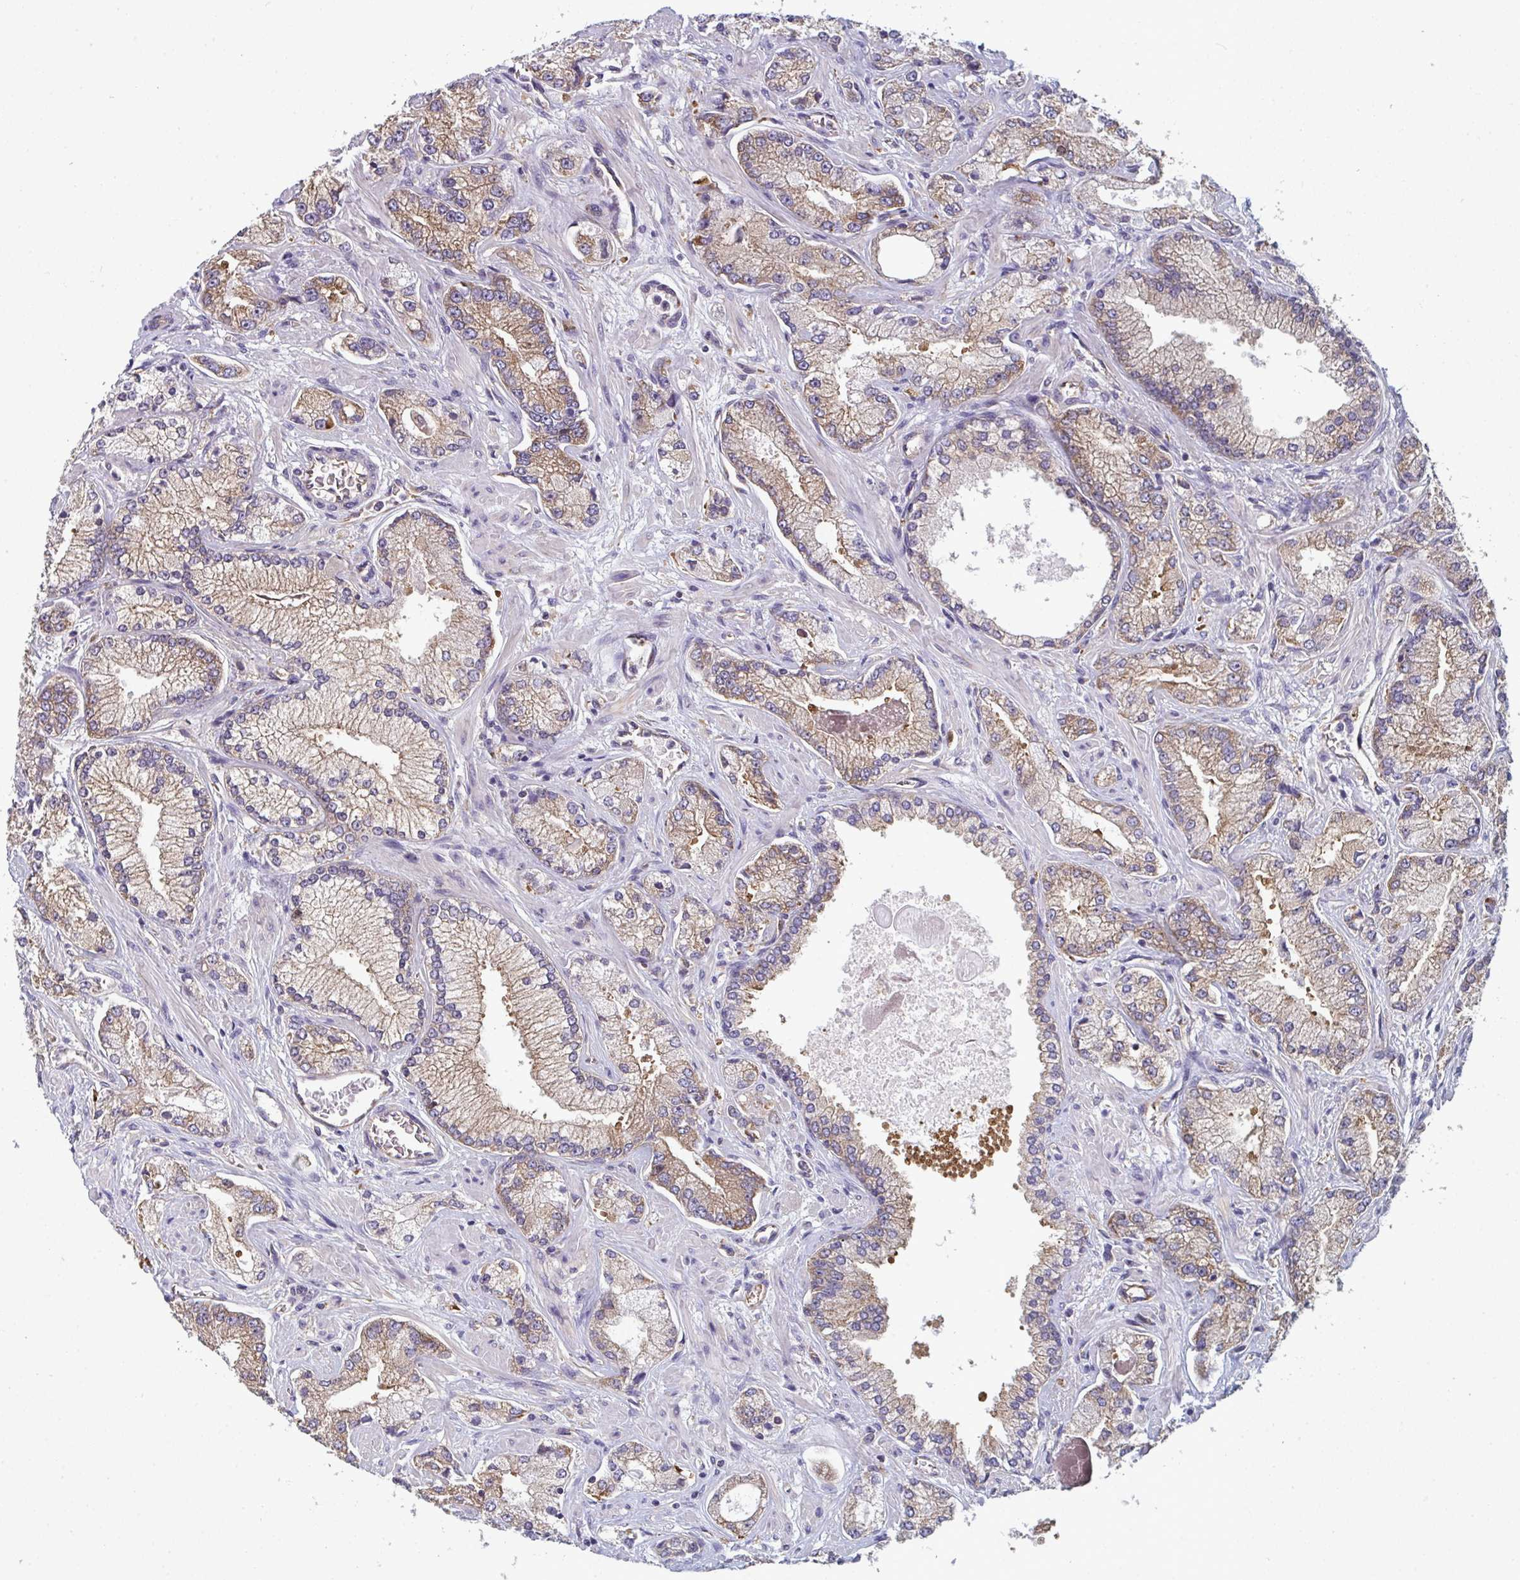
{"staining": {"intensity": "weak", "quantity": ">75%", "location": "cytoplasmic/membranous"}, "tissue": "prostate cancer", "cell_type": "Tumor cells", "image_type": "cancer", "snomed": [{"axis": "morphology", "description": "Normal tissue, NOS"}, {"axis": "morphology", "description": "Adenocarcinoma, High grade"}, {"axis": "topography", "description": "Prostate"}, {"axis": "topography", "description": "Peripheral nerve tissue"}], "caption": "An IHC histopathology image of tumor tissue is shown. Protein staining in brown shows weak cytoplasmic/membranous positivity in prostate adenocarcinoma (high-grade) within tumor cells.", "gene": "DYNC1I2", "patient": {"sex": "male", "age": 68}}